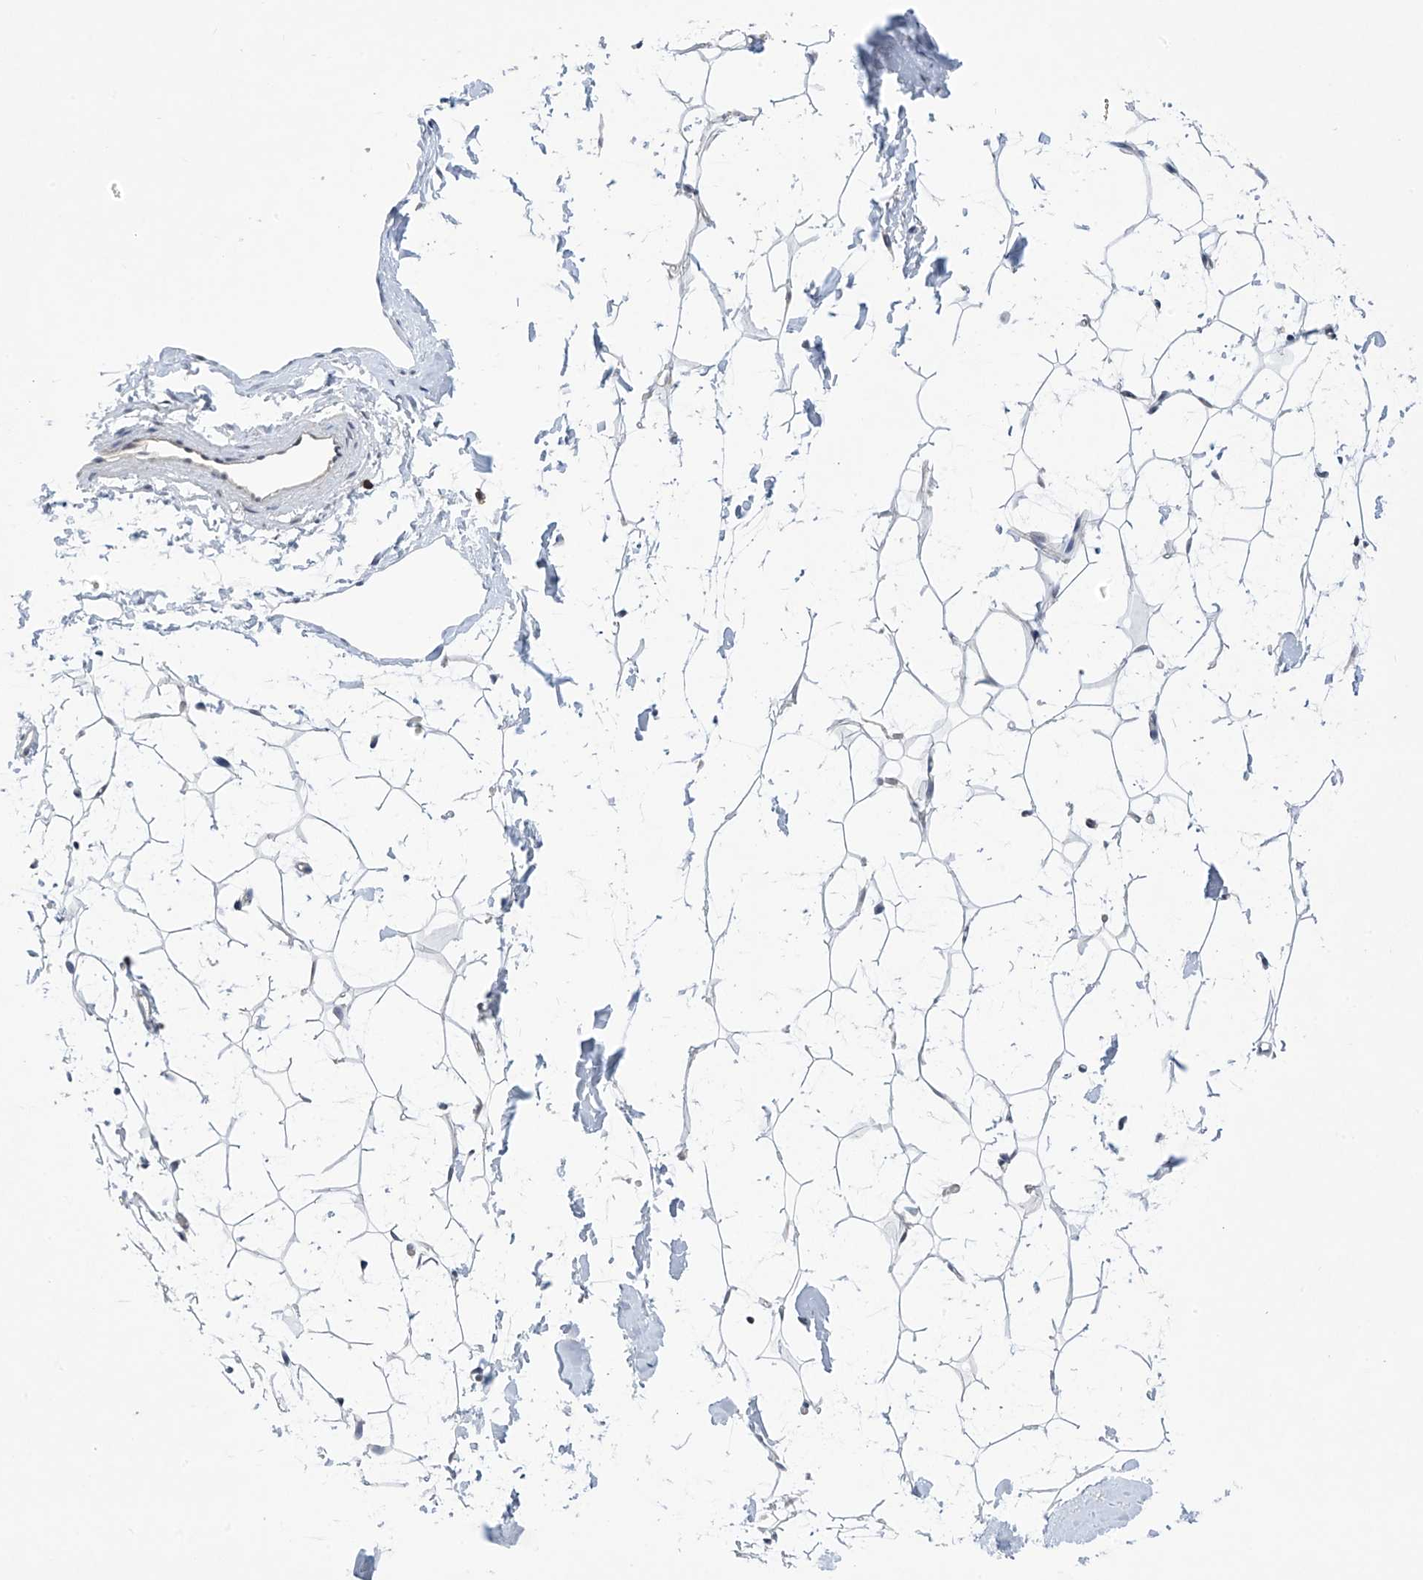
{"staining": {"intensity": "negative", "quantity": "none", "location": "none"}, "tissue": "adipose tissue", "cell_type": "Adipocytes", "image_type": "normal", "snomed": [{"axis": "morphology", "description": "Normal tissue, NOS"}, {"axis": "topography", "description": "Breast"}], "caption": "Immunohistochemistry micrograph of normal adipose tissue: adipose tissue stained with DAB (3,3'-diaminobenzidine) reveals no significant protein expression in adipocytes. (DAB (3,3'-diaminobenzidine) immunohistochemistry (IHC), high magnification).", "gene": "MSL3", "patient": {"sex": "female", "age": 23}}